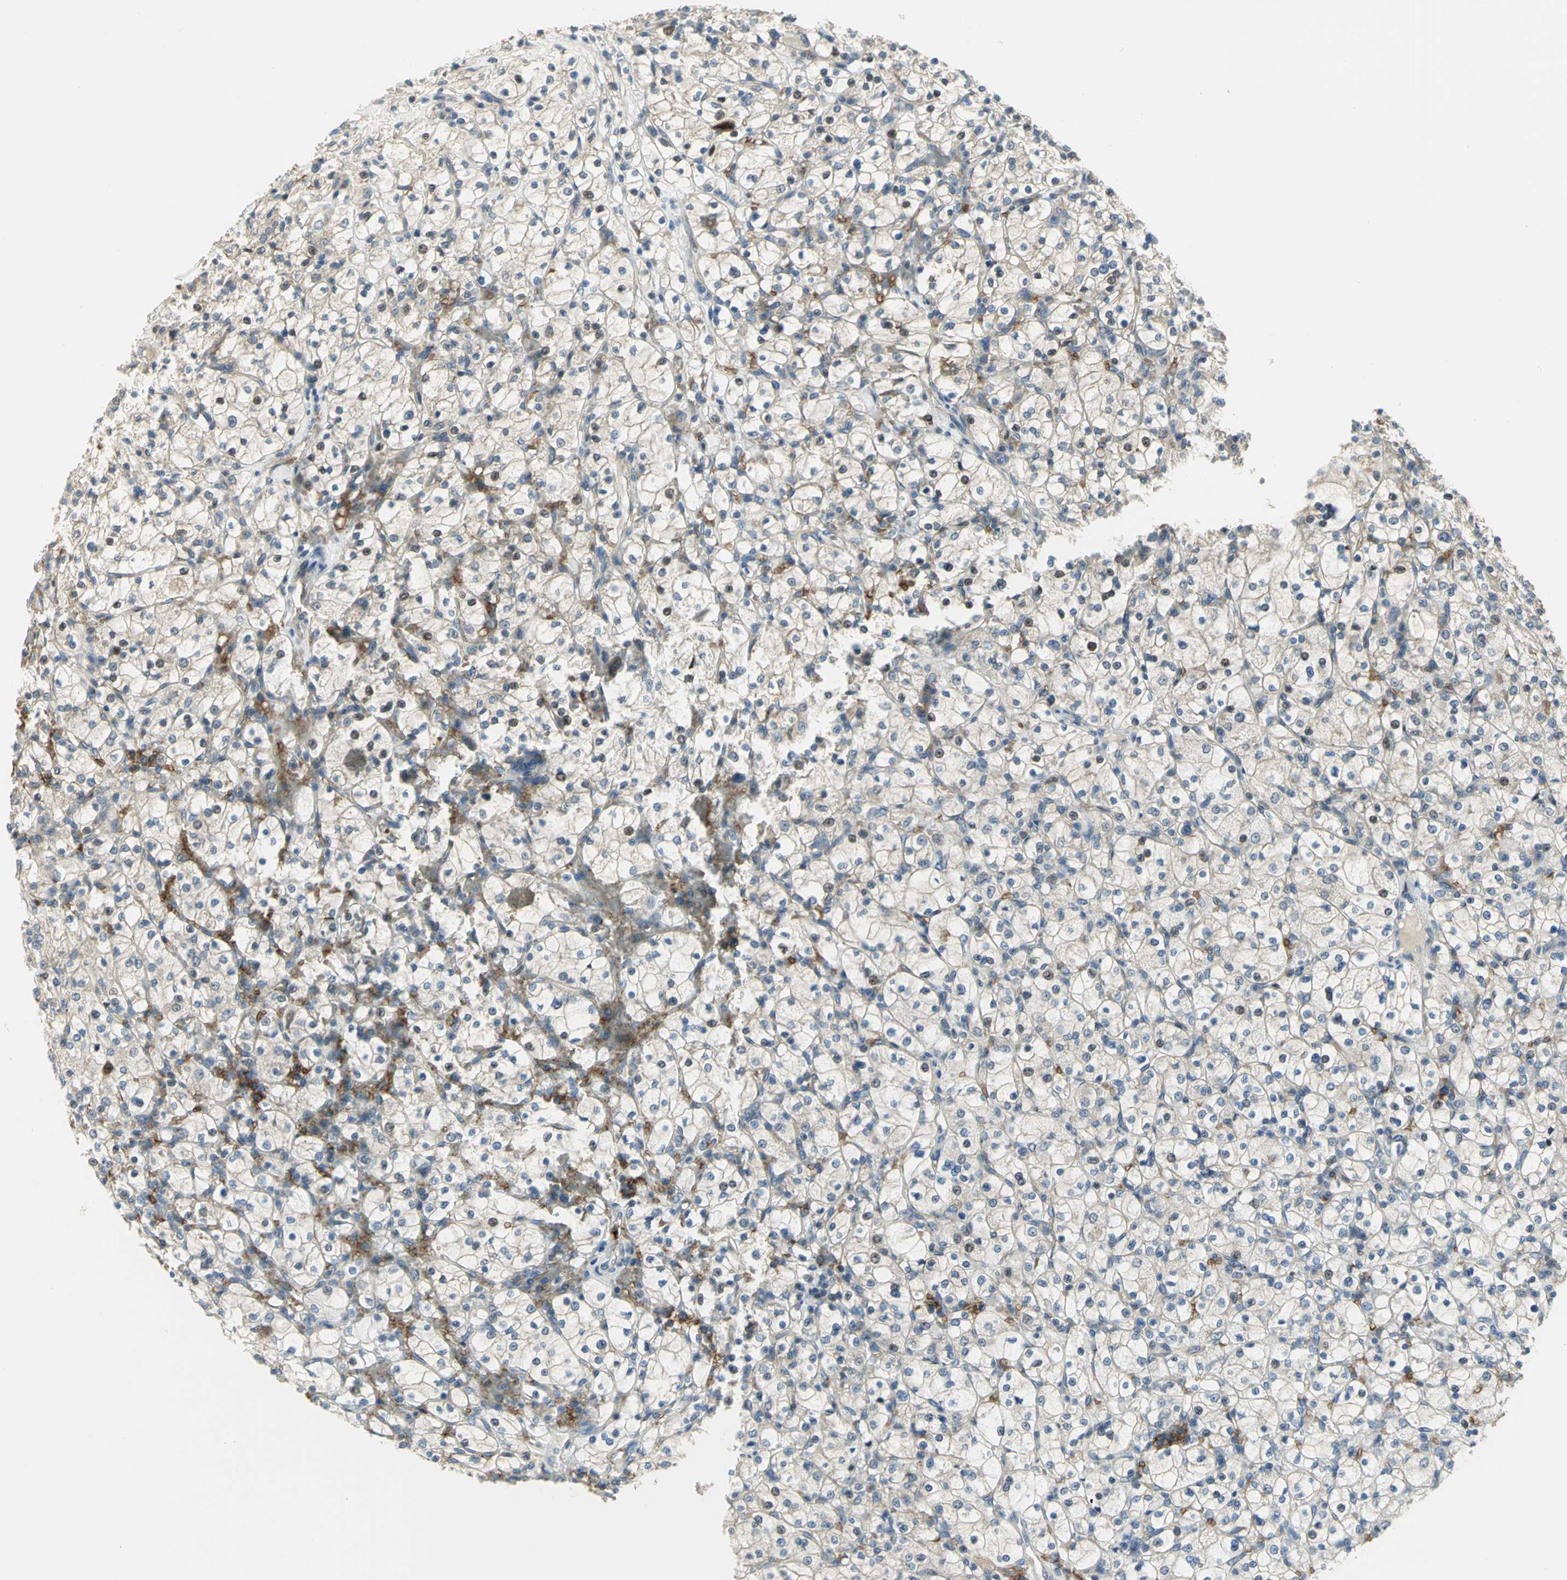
{"staining": {"intensity": "negative", "quantity": "none", "location": "none"}, "tissue": "renal cancer", "cell_type": "Tumor cells", "image_type": "cancer", "snomed": [{"axis": "morphology", "description": "Adenocarcinoma, NOS"}, {"axis": "topography", "description": "Kidney"}], "caption": "This is a micrograph of immunohistochemistry (IHC) staining of renal adenocarcinoma, which shows no expression in tumor cells.", "gene": "ANK1", "patient": {"sex": "female", "age": 83}}